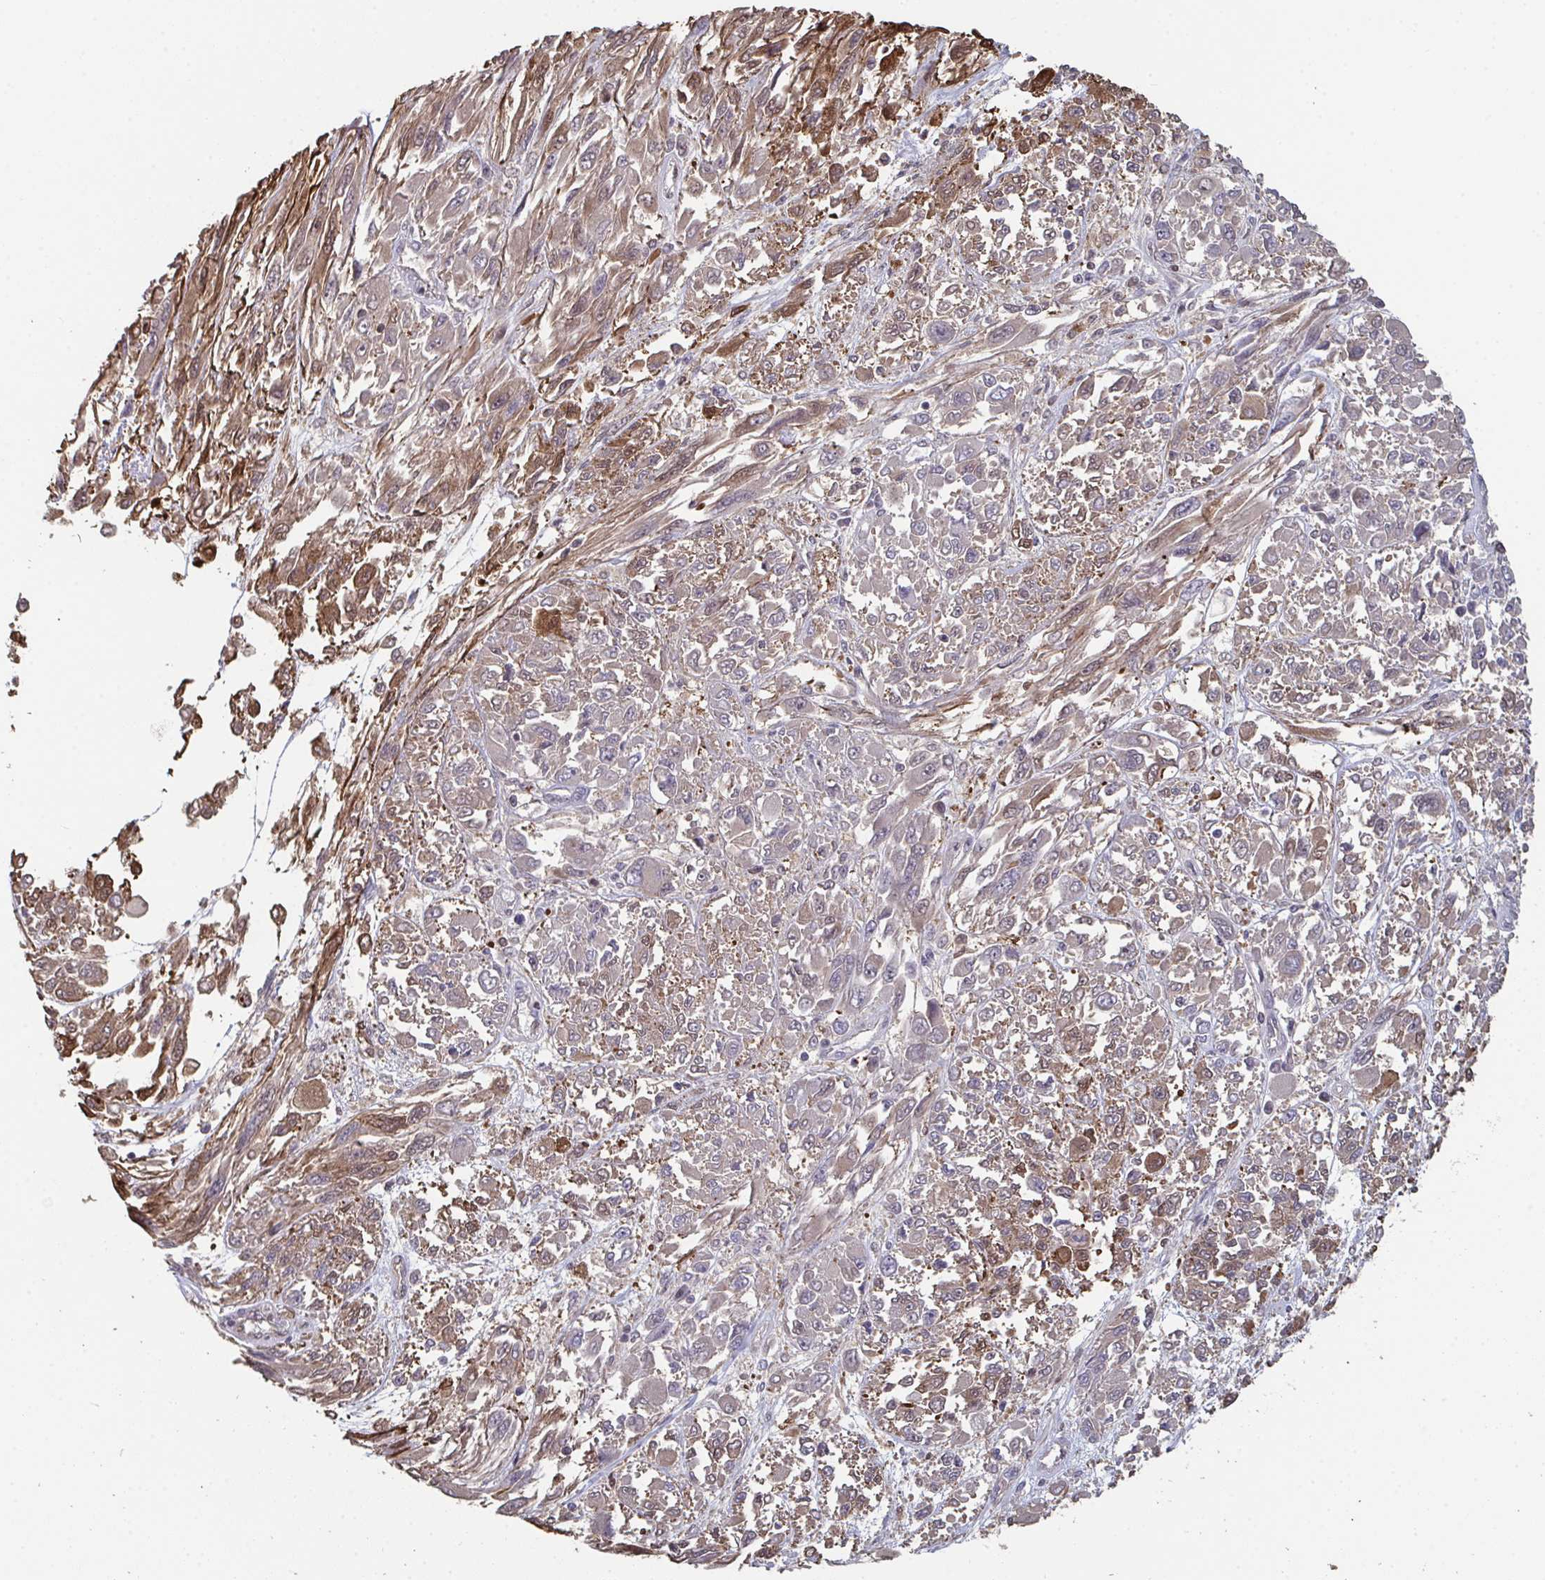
{"staining": {"intensity": "negative", "quantity": "none", "location": "none"}, "tissue": "melanoma", "cell_type": "Tumor cells", "image_type": "cancer", "snomed": [{"axis": "morphology", "description": "Malignant melanoma, NOS"}, {"axis": "topography", "description": "Skin"}], "caption": "High power microscopy micrograph of an immunohistochemistry image of melanoma, revealing no significant staining in tumor cells.", "gene": "ACD", "patient": {"sex": "female", "age": 91}}